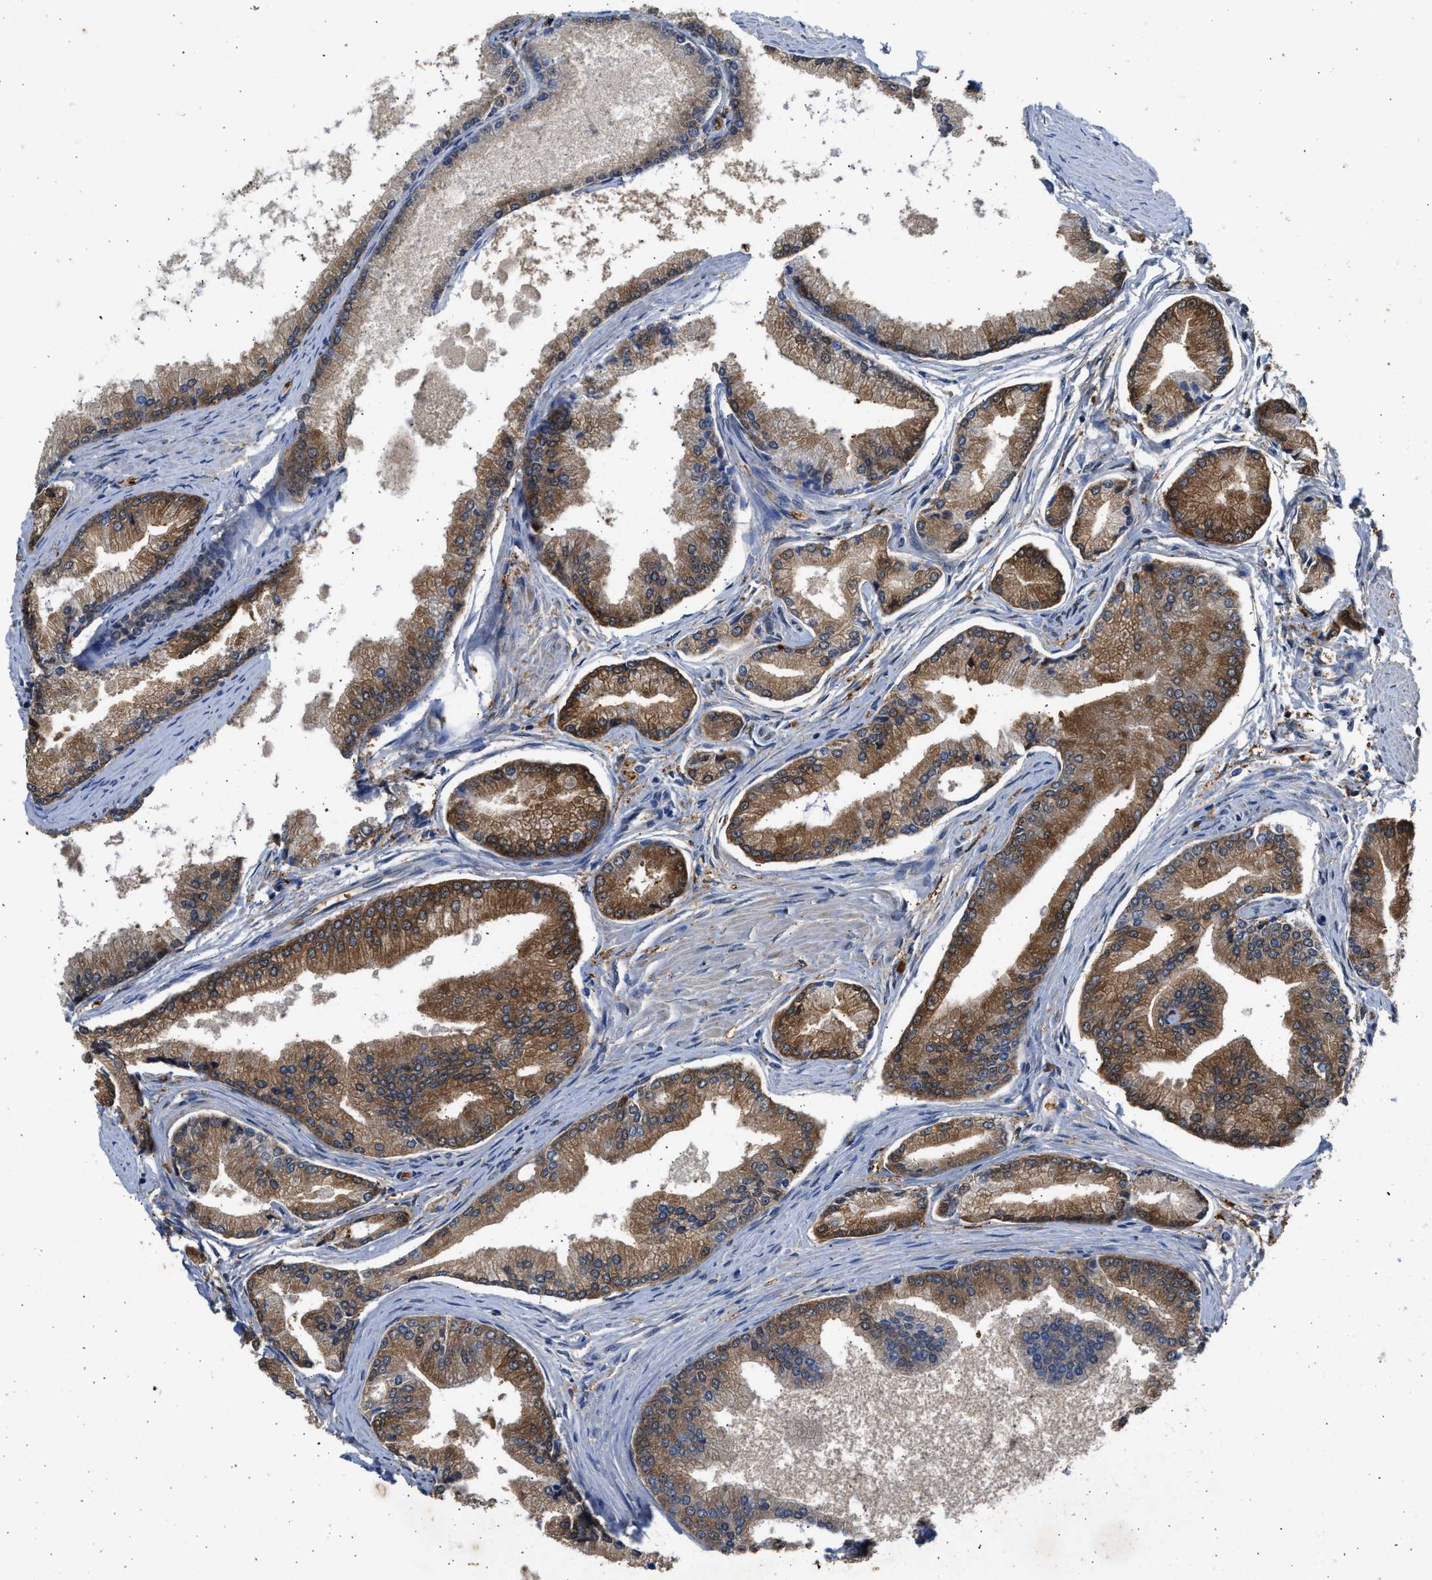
{"staining": {"intensity": "moderate", "quantity": ">75%", "location": "cytoplasmic/membranous"}, "tissue": "prostate cancer", "cell_type": "Tumor cells", "image_type": "cancer", "snomed": [{"axis": "morphology", "description": "Adenocarcinoma, High grade"}, {"axis": "topography", "description": "Prostate"}], "caption": "Protein staining by immunohistochemistry exhibits moderate cytoplasmic/membranous staining in approximately >75% of tumor cells in high-grade adenocarcinoma (prostate).", "gene": "MAPK7", "patient": {"sex": "male", "age": 61}}